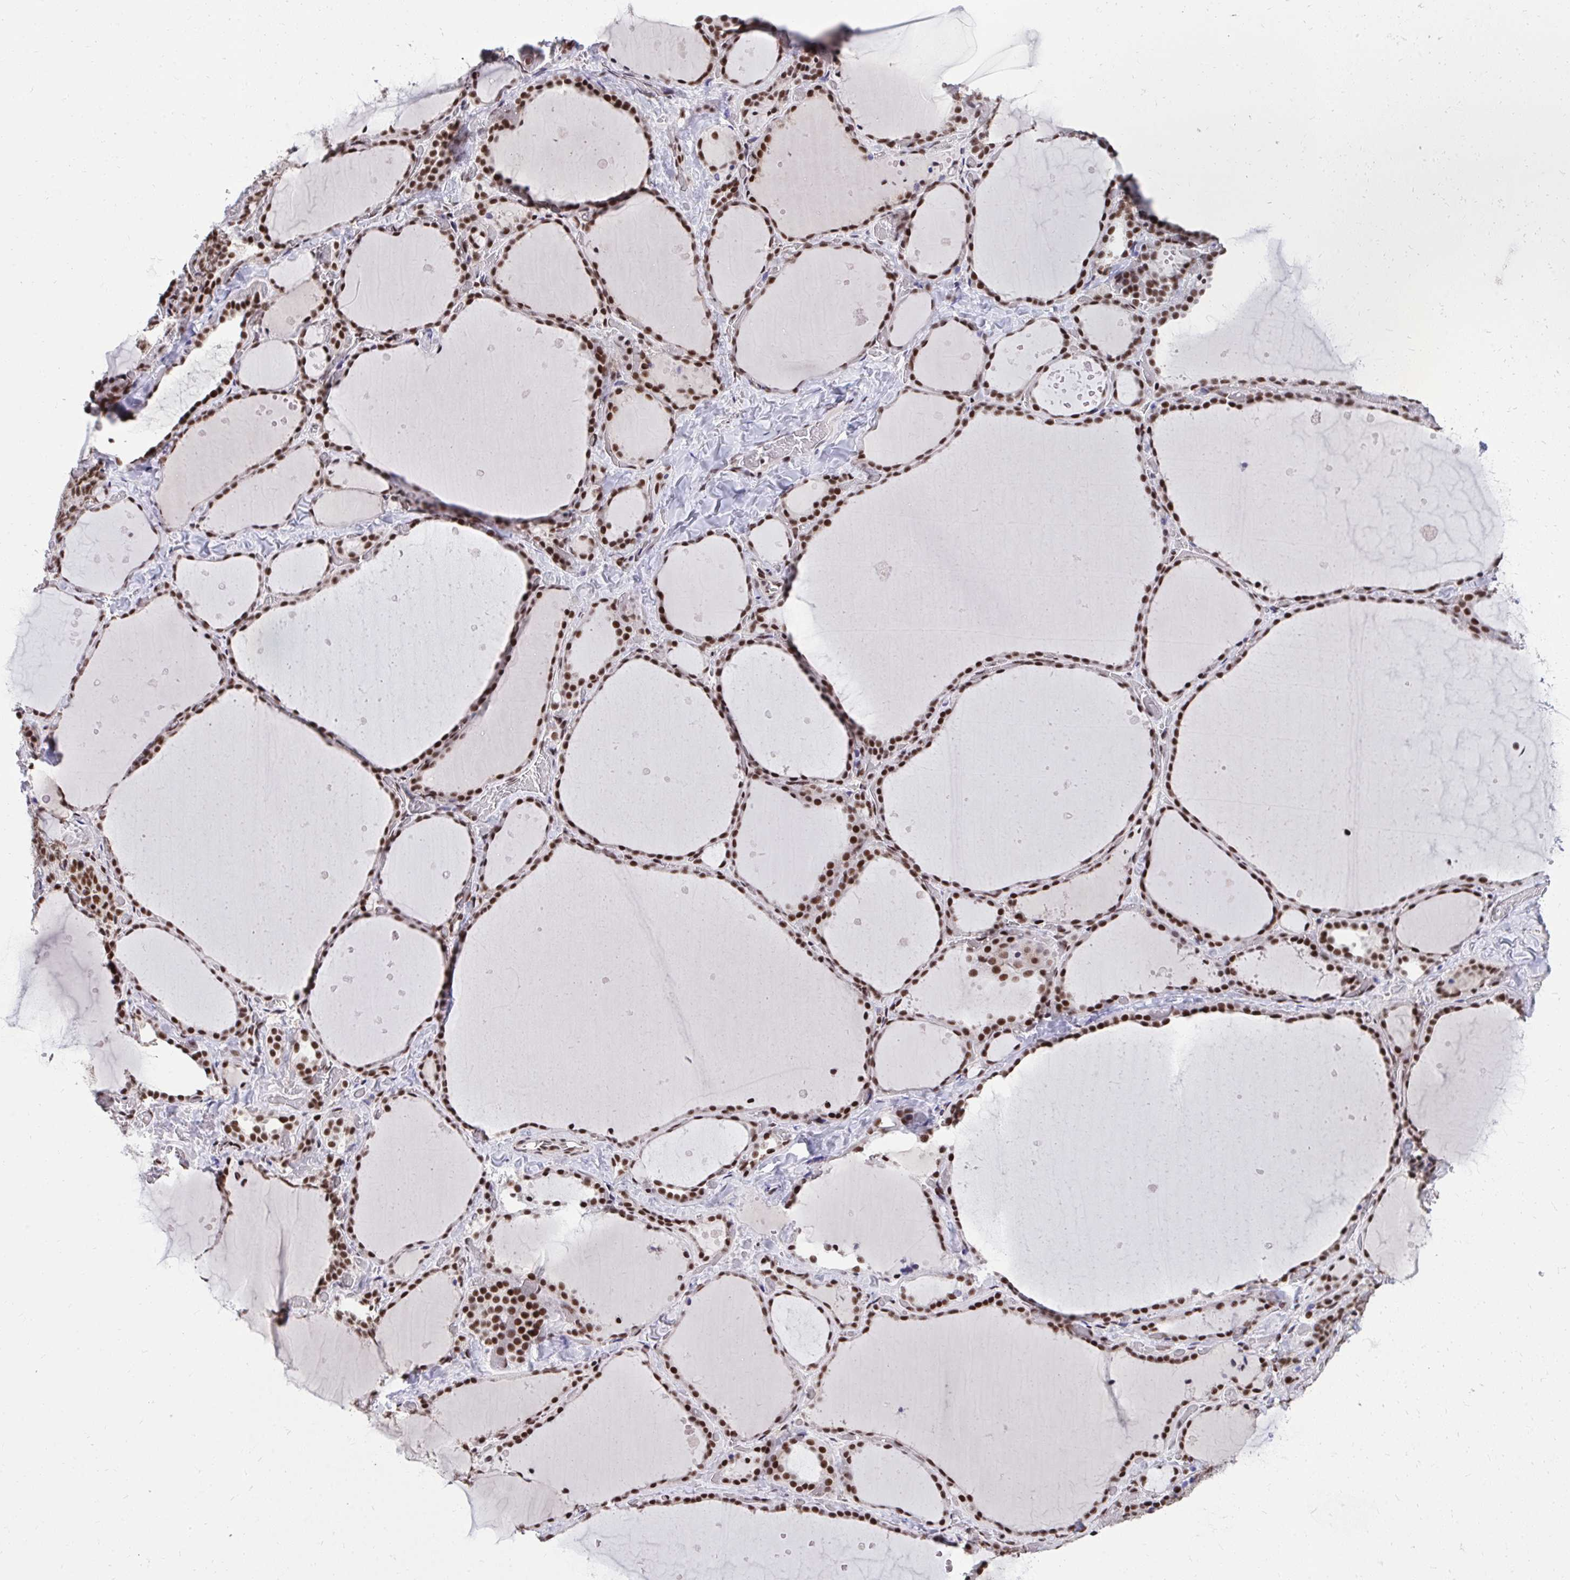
{"staining": {"intensity": "strong", "quantity": ">75%", "location": "nuclear"}, "tissue": "thyroid gland", "cell_type": "Glandular cells", "image_type": "normal", "snomed": [{"axis": "morphology", "description": "Normal tissue, NOS"}, {"axis": "topography", "description": "Thyroid gland"}], "caption": "Immunohistochemical staining of normal thyroid gland shows >75% levels of strong nuclear protein staining in approximately >75% of glandular cells.", "gene": "SYNE4", "patient": {"sex": "female", "age": 36}}